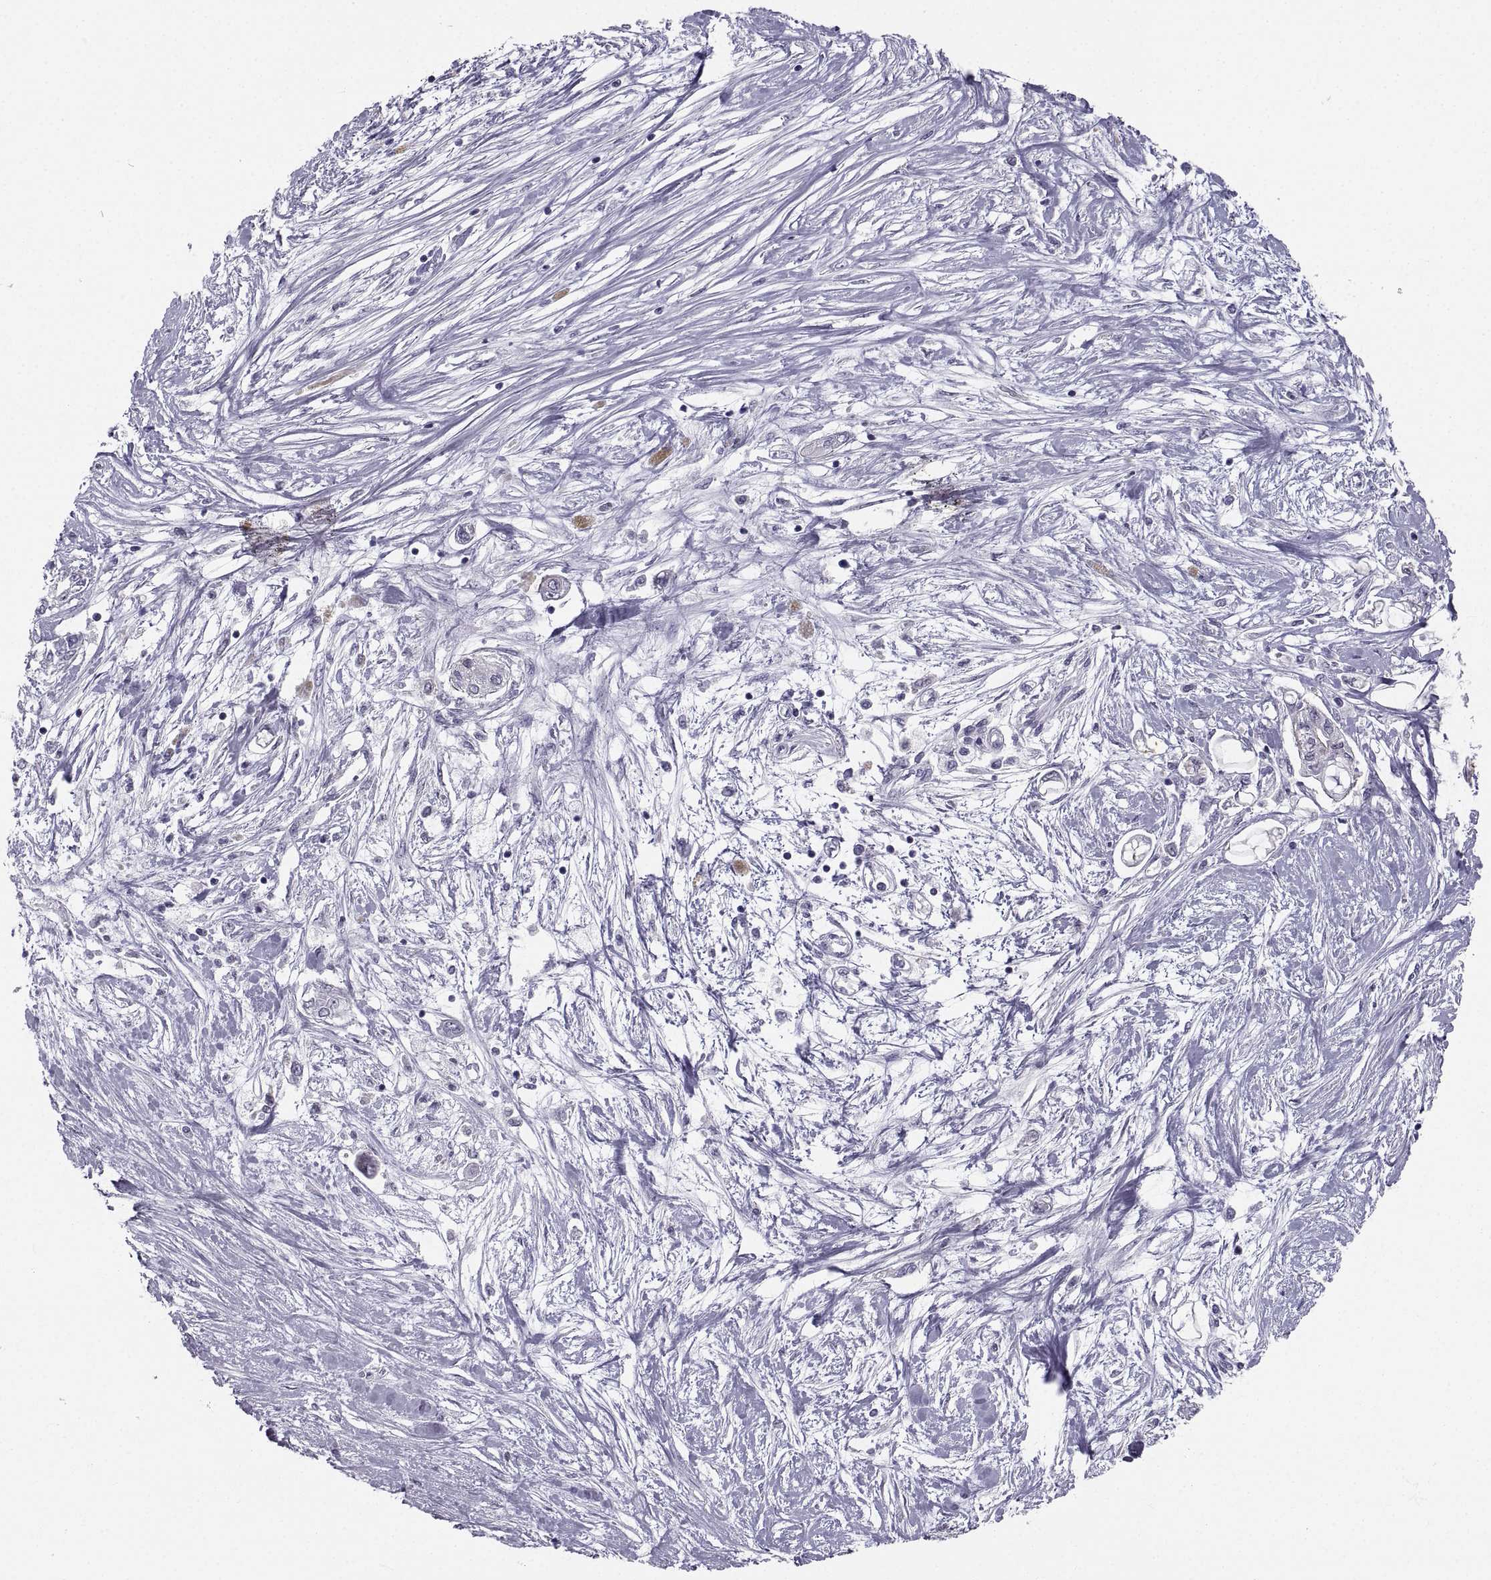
{"staining": {"intensity": "weak", "quantity": "<25%", "location": "cytoplasmic/membranous"}, "tissue": "pancreatic cancer", "cell_type": "Tumor cells", "image_type": "cancer", "snomed": [{"axis": "morphology", "description": "Adenocarcinoma, NOS"}, {"axis": "topography", "description": "Pancreas"}], "caption": "Tumor cells show no significant protein positivity in pancreatic adenocarcinoma.", "gene": "ZNF185", "patient": {"sex": "female", "age": 77}}